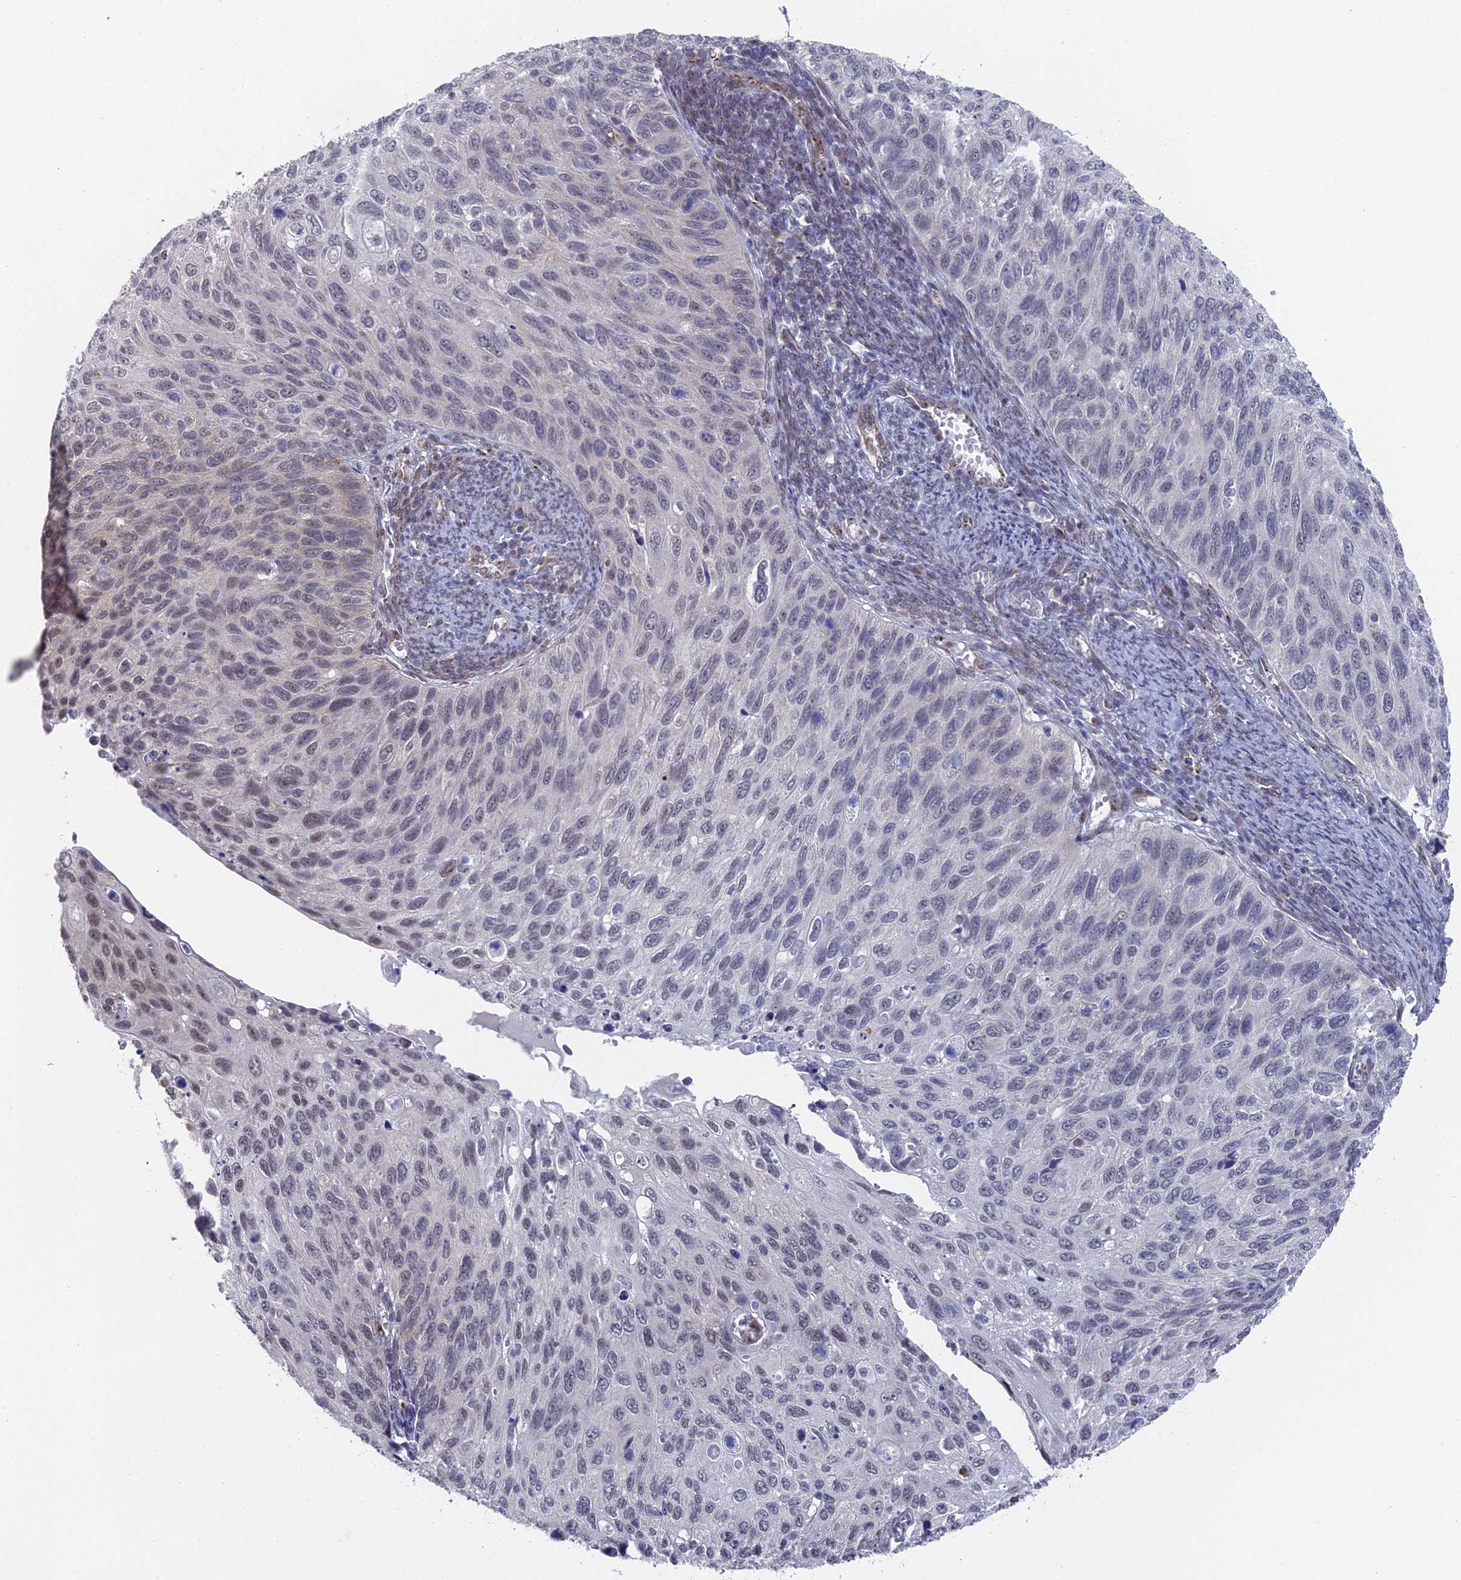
{"staining": {"intensity": "weak", "quantity": "<25%", "location": "nuclear"}, "tissue": "cervical cancer", "cell_type": "Tumor cells", "image_type": "cancer", "snomed": [{"axis": "morphology", "description": "Squamous cell carcinoma, NOS"}, {"axis": "topography", "description": "Cervix"}], "caption": "Cervical cancer was stained to show a protein in brown. There is no significant positivity in tumor cells. Brightfield microscopy of immunohistochemistry stained with DAB (3,3'-diaminobenzidine) (brown) and hematoxylin (blue), captured at high magnification.", "gene": "FHIP2A", "patient": {"sex": "female", "age": 70}}